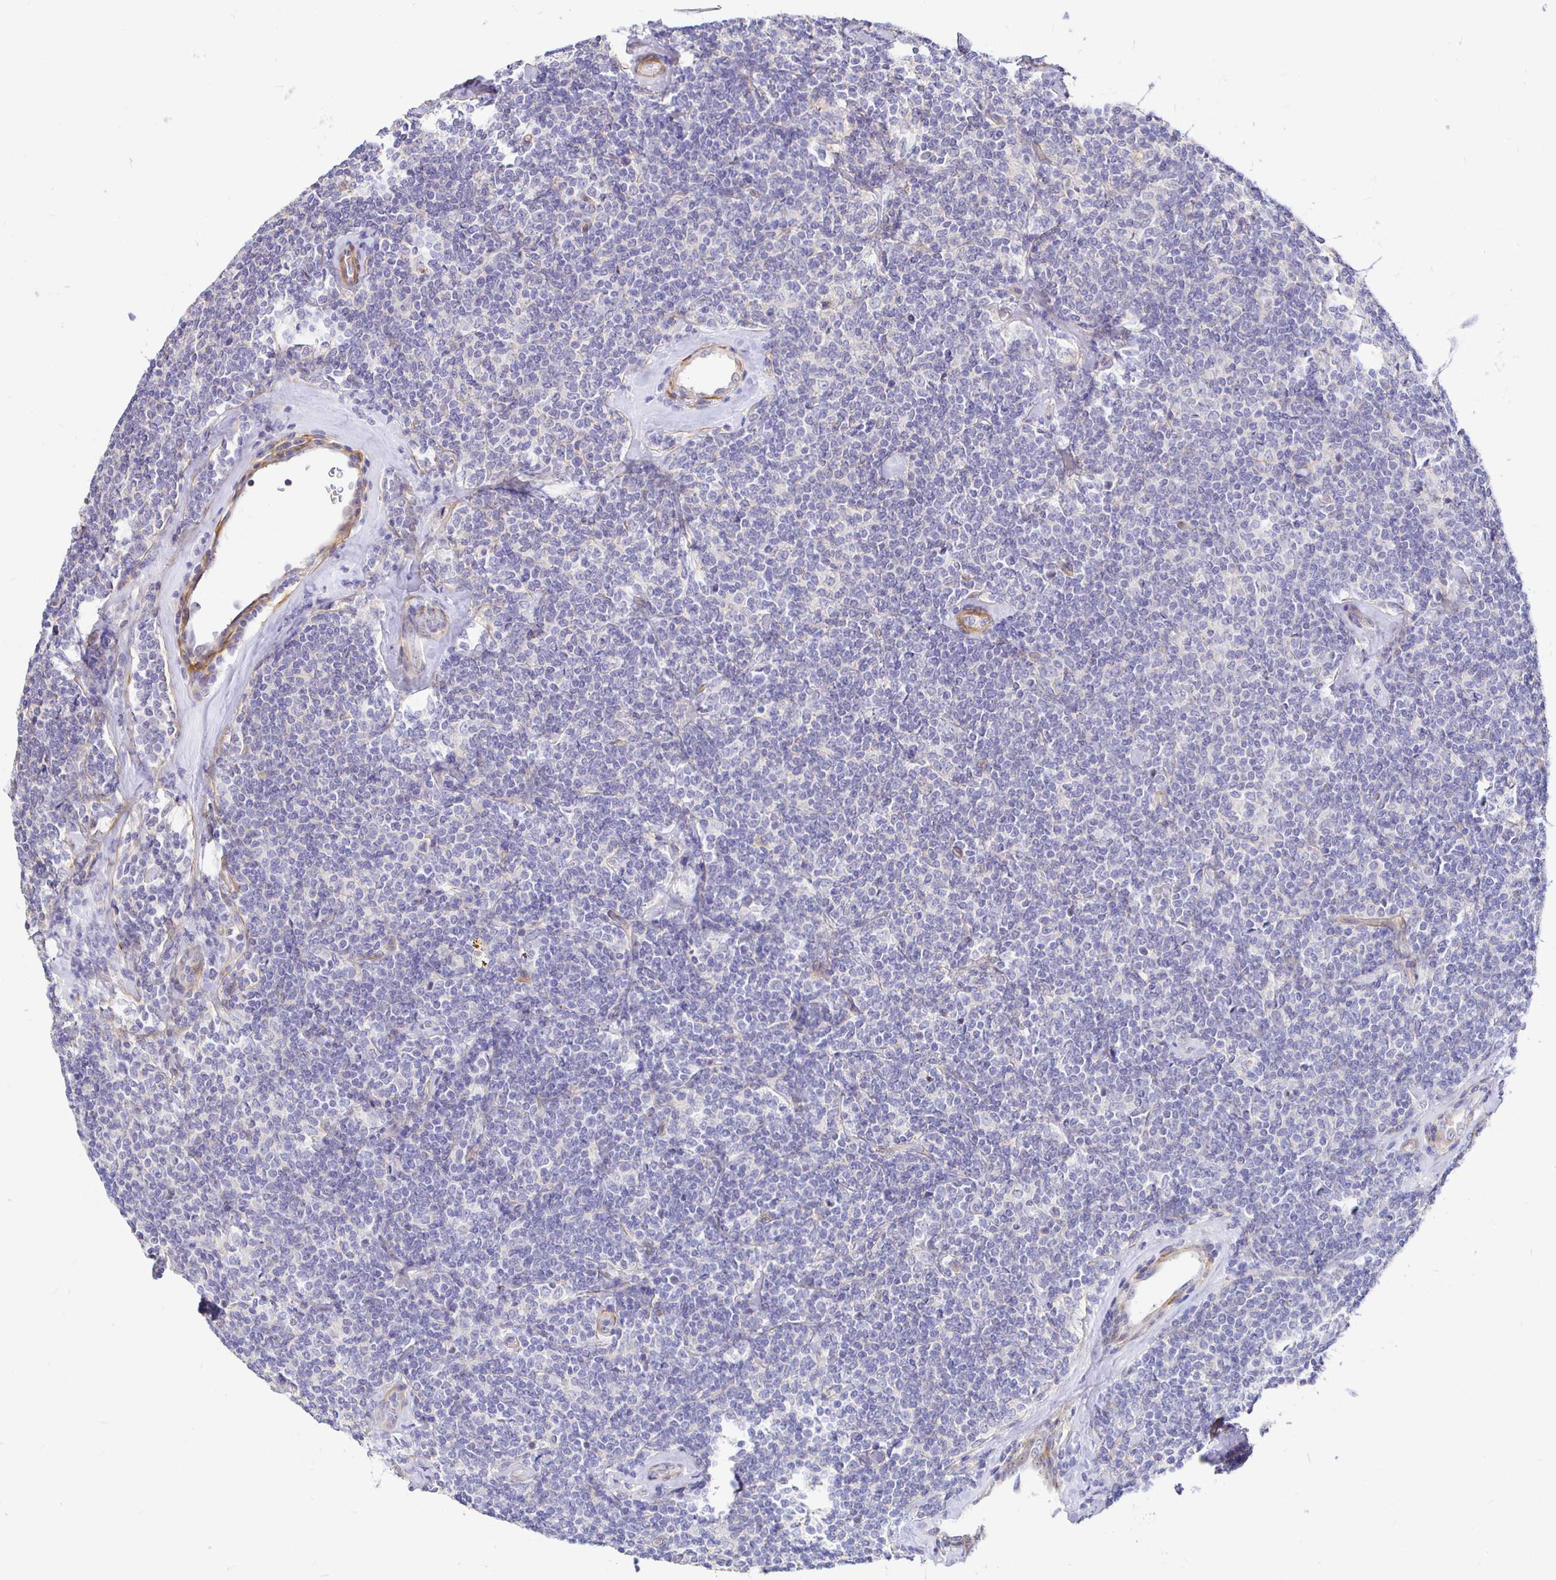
{"staining": {"intensity": "negative", "quantity": "none", "location": "none"}, "tissue": "lymphoma", "cell_type": "Tumor cells", "image_type": "cancer", "snomed": [{"axis": "morphology", "description": "Malignant lymphoma, non-Hodgkin's type, Low grade"}, {"axis": "topography", "description": "Lymph node"}], "caption": "Lymphoma was stained to show a protein in brown. There is no significant expression in tumor cells. Nuclei are stained in blue.", "gene": "PALM2AKAP2", "patient": {"sex": "female", "age": 56}}